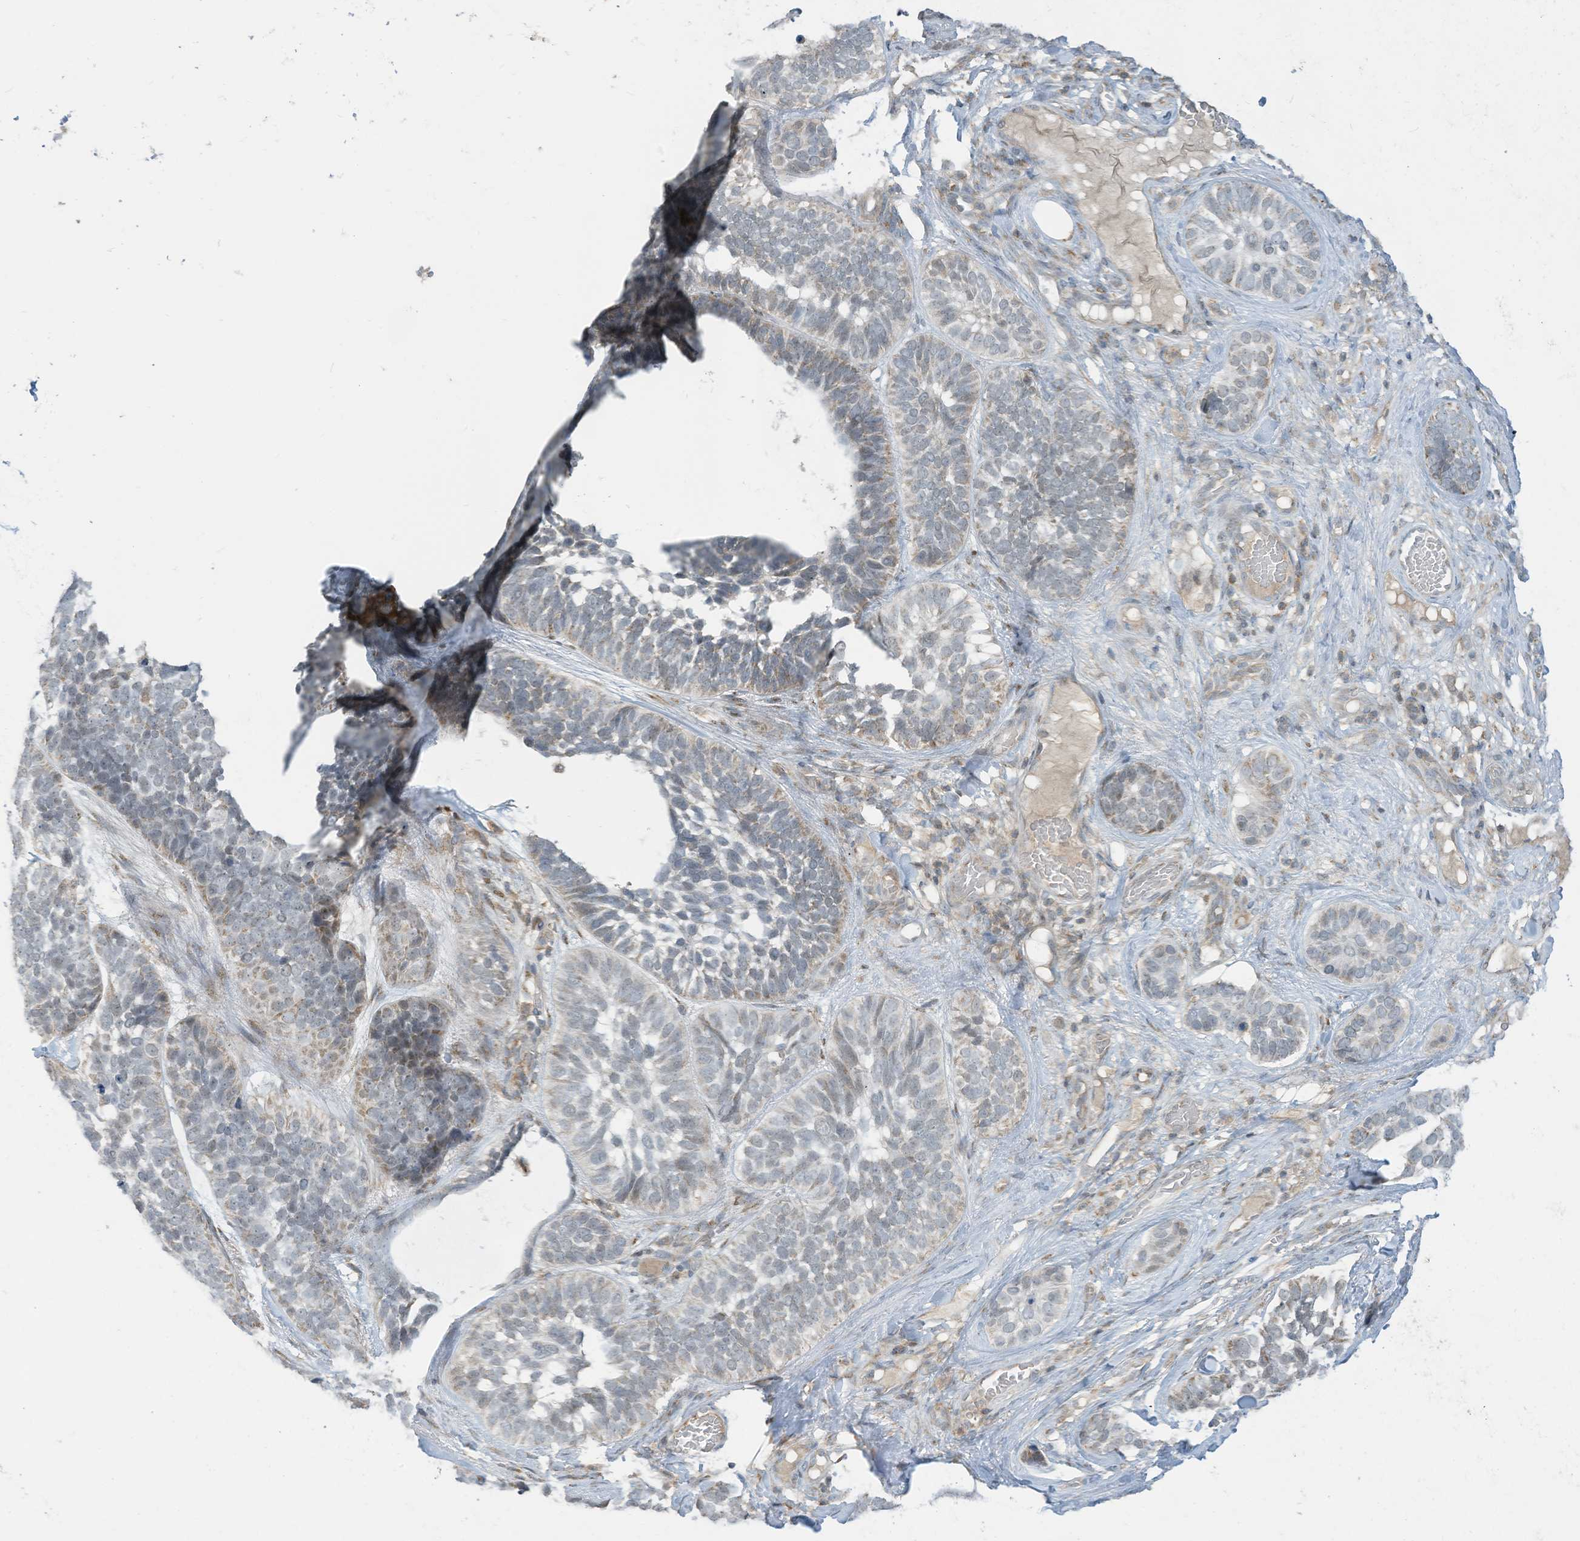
{"staining": {"intensity": "negative", "quantity": "none", "location": "none"}, "tissue": "skin cancer", "cell_type": "Tumor cells", "image_type": "cancer", "snomed": [{"axis": "morphology", "description": "Basal cell carcinoma"}, {"axis": "topography", "description": "Skin"}], "caption": "Tumor cells show no significant protein positivity in skin cancer (basal cell carcinoma).", "gene": "PARVG", "patient": {"sex": "male", "age": 62}}